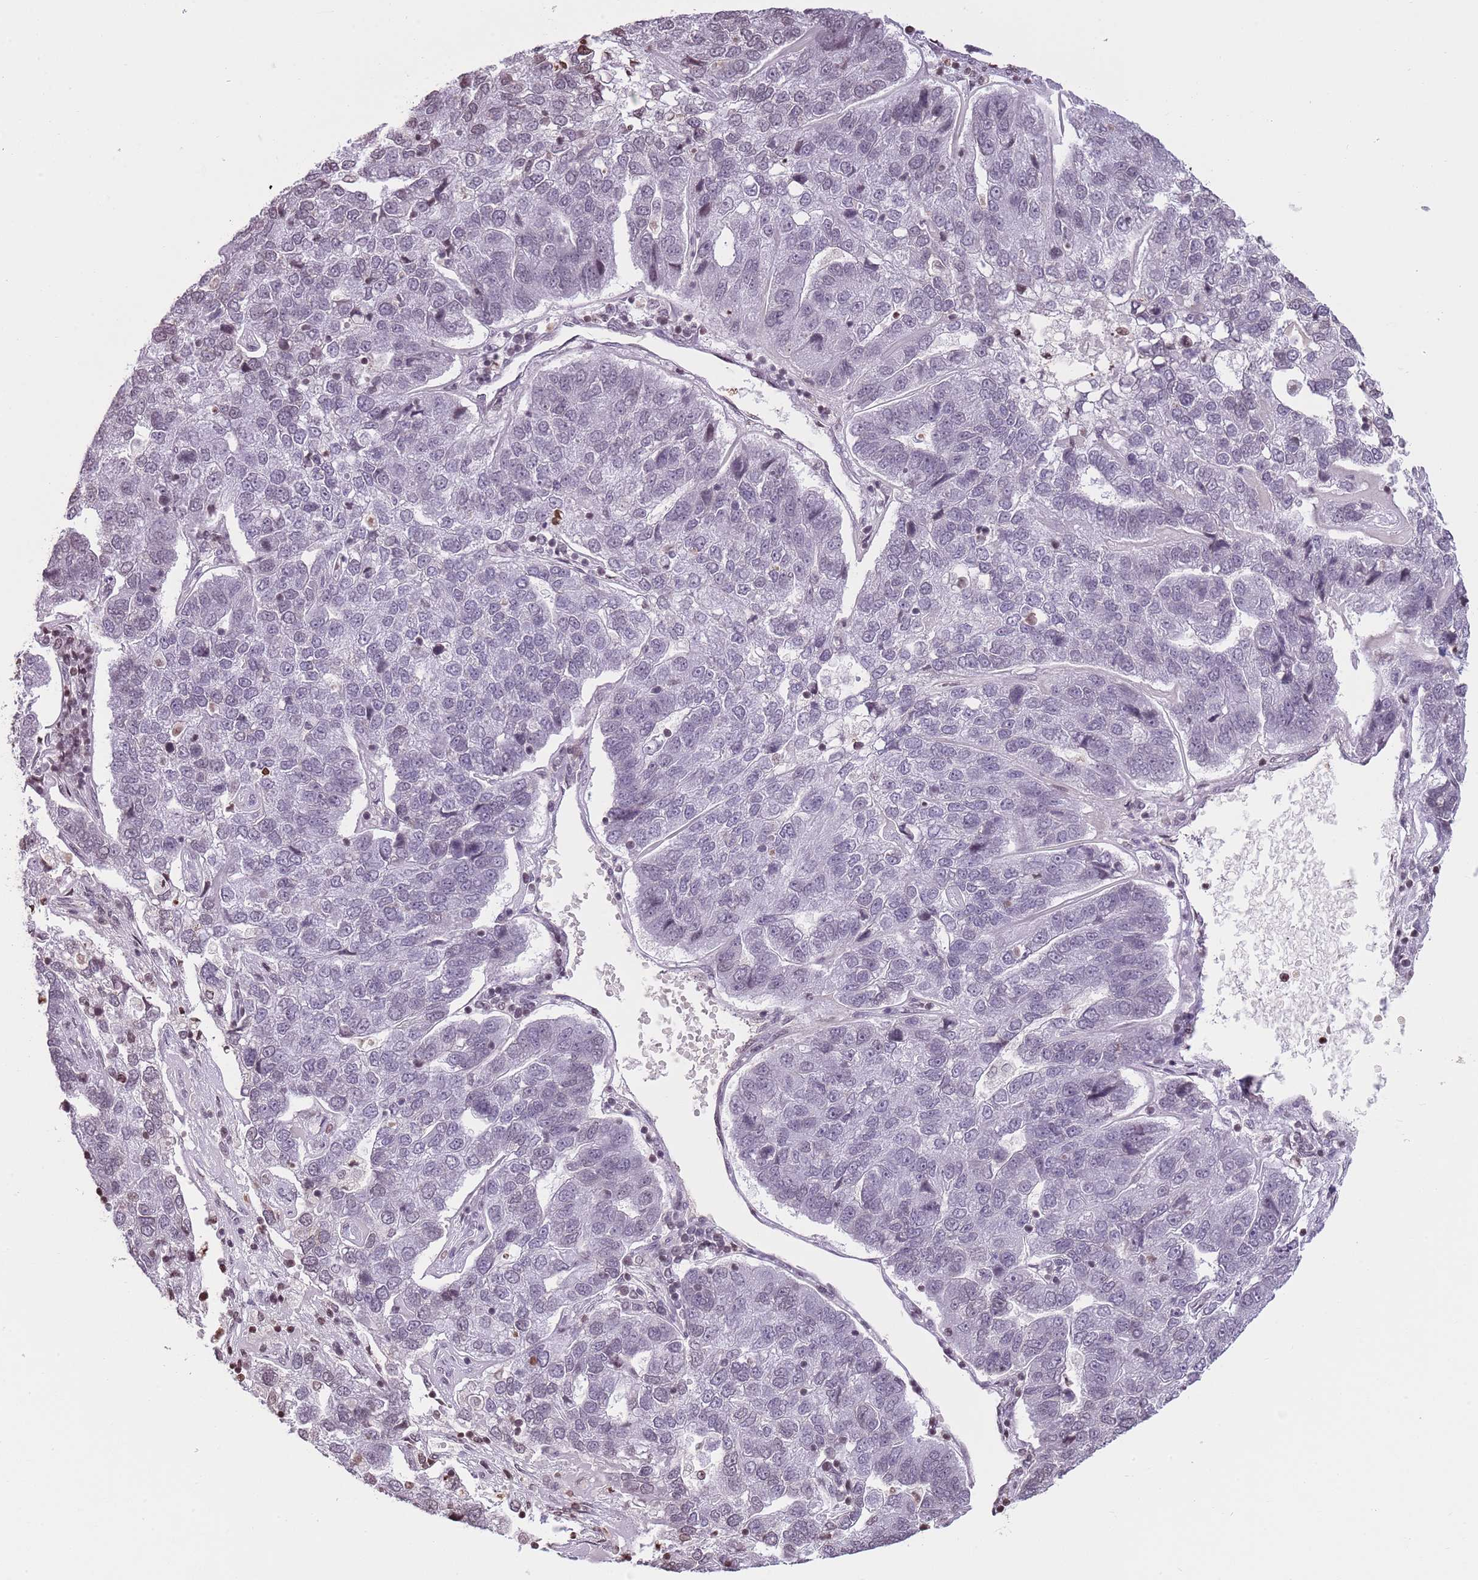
{"staining": {"intensity": "weak", "quantity": "<25%", "location": "nuclear"}, "tissue": "pancreatic cancer", "cell_type": "Tumor cells", "image_type": "cancer", "snomed": [{"axis": "morphology", "description": "Adenocarcinoma, NOS"}, {"axis": "topography", "description": "Pancreas"}], "caption": "High magnification brightfield microscopy of pancreatic adenocarcinoma stained with DAB (brown) and counterstained with hematoxylin (blue): tumor cells show no significant positivity.", "gene": "KPNA3", "patient": {"sex": "female", "age": 61}}